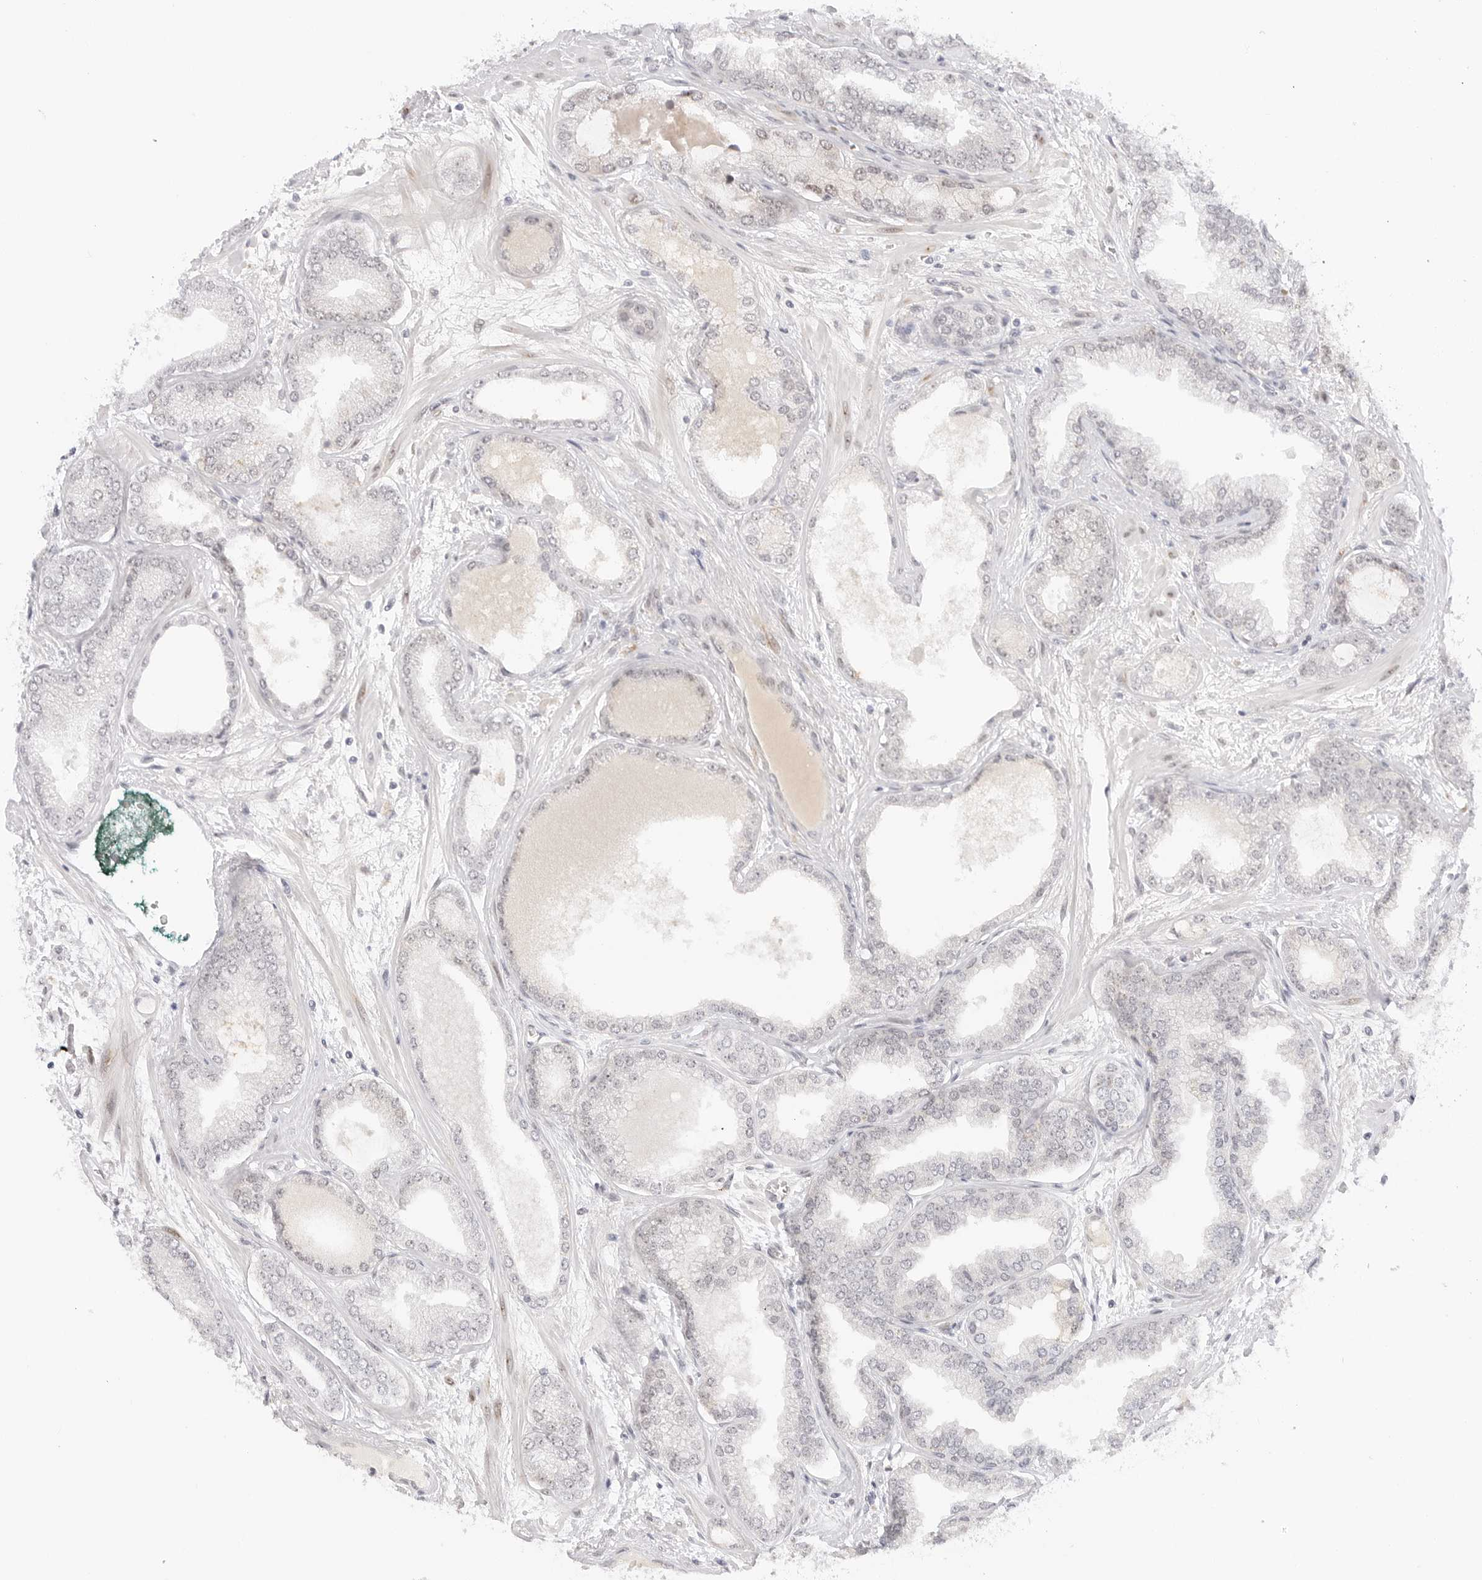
{"staining": {"intensity": "weak", "quantity": "25%-75%", "location": "nuclear"}, "tissue": "prostate cancer", "cell_type": "Tumor cells", "image_type": "cancer", "snomed": [{"axis": "morphology", "description": "Adenocarcinoma, High grade"}, {"axis": "topography", "description": "Prostate"}], "caption": "Prostate cancer stained for a protein exhibits weak nuclear positivity in tumor cells.", "gene": "HIPK3", "patient": {"sex": "male", "age": 58}}